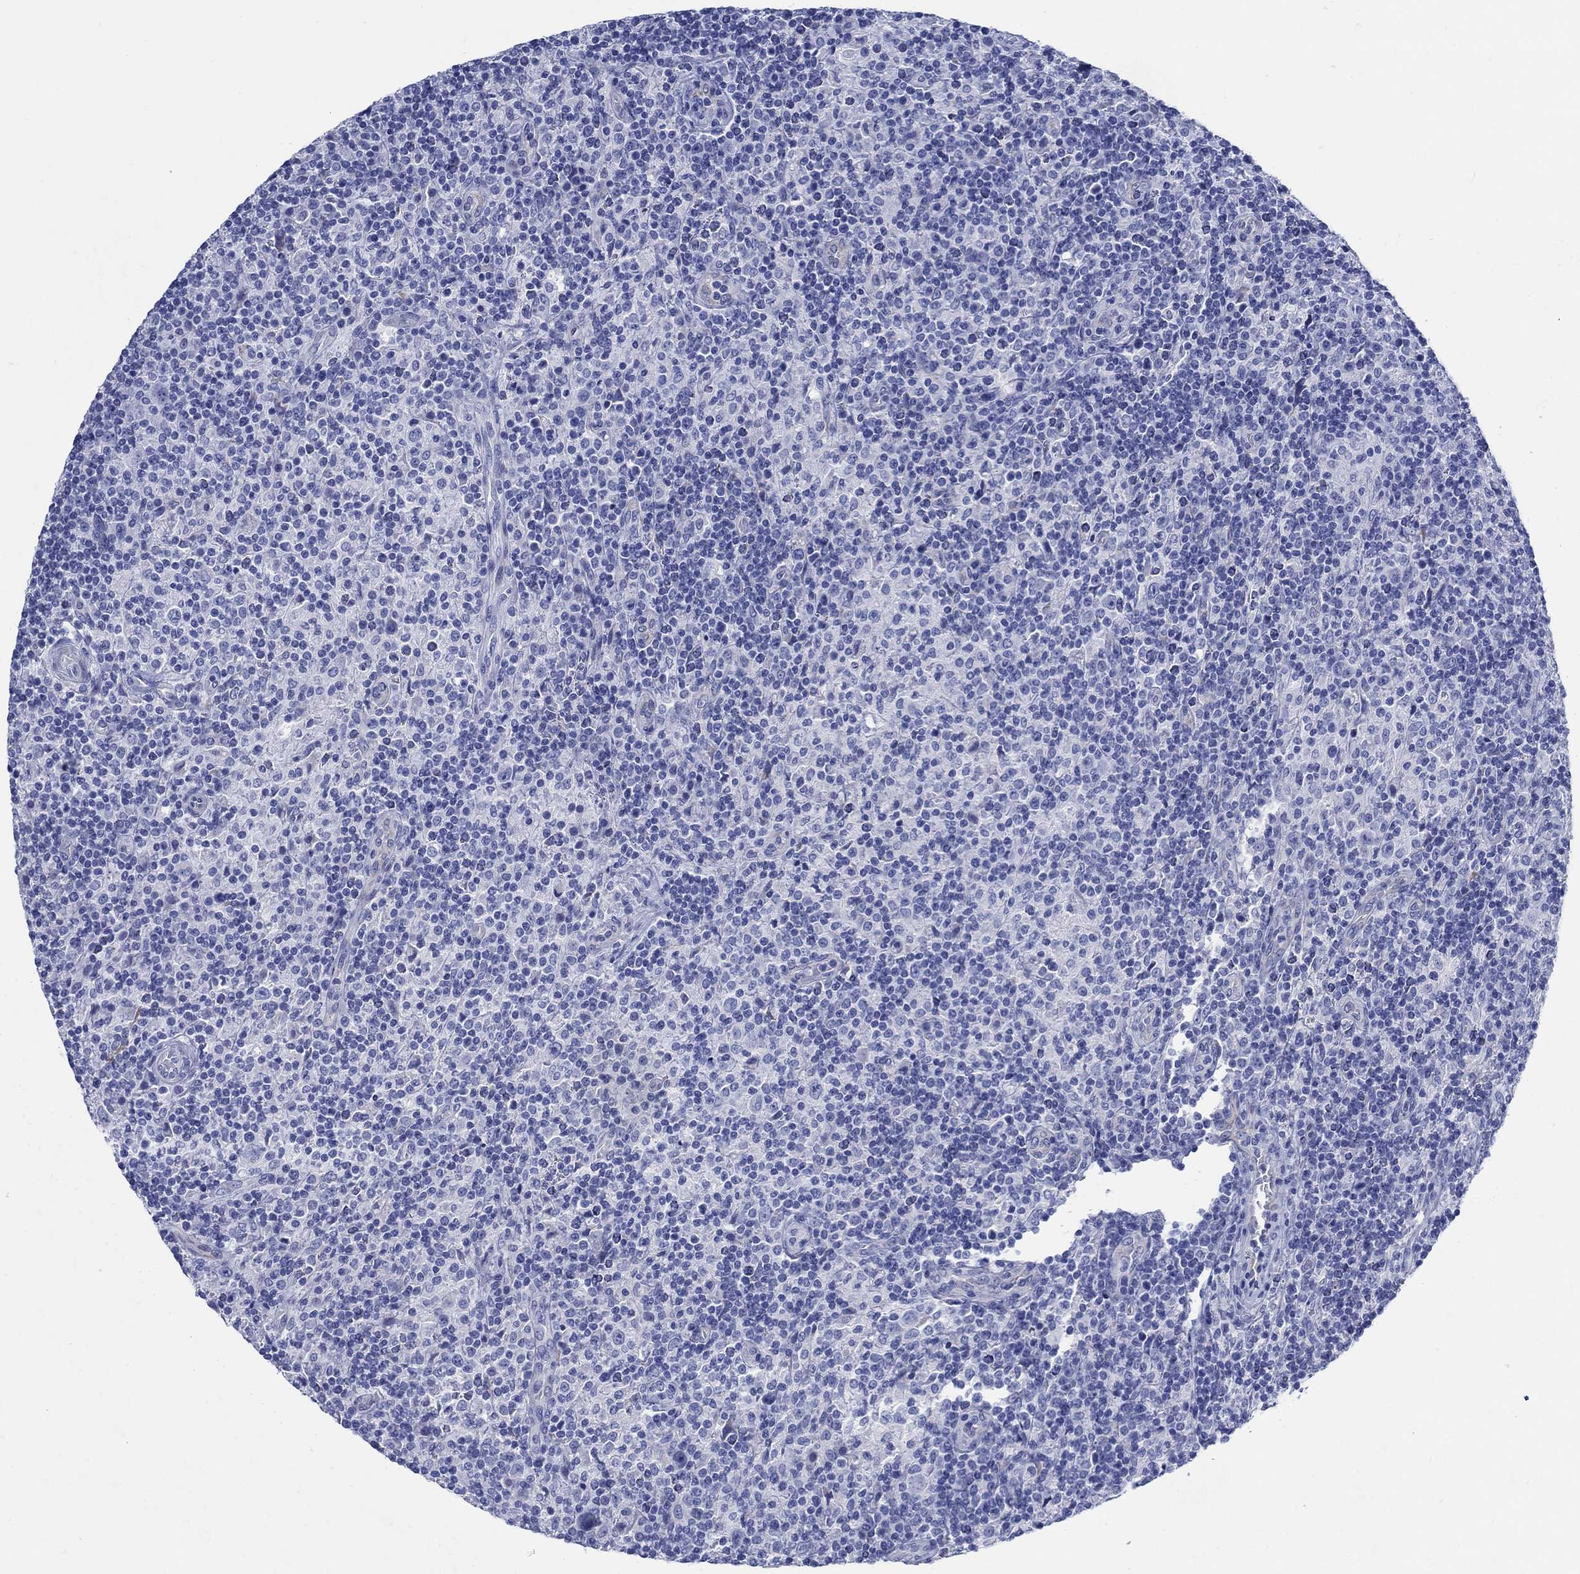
{"staining": {"intensity": "negative", "quantity": "none", "location": "none"}, "tissue": "lymphoma", "cell_type": "Tumor cells", "image_type": "cancer", "snomed": [{"axis": "morphology", "description": "Hodgkin's disease, NOS"}, {"axis": "topography", "description": "Lymph node"}], "caption": "A high-resolution photomicrograph shows immunohistochemistry staining of lymphoma, which demonstrates no significant expression in tumor cells.", "gene": "RD3L", "patient": {"sex": "male", "age": 70}}